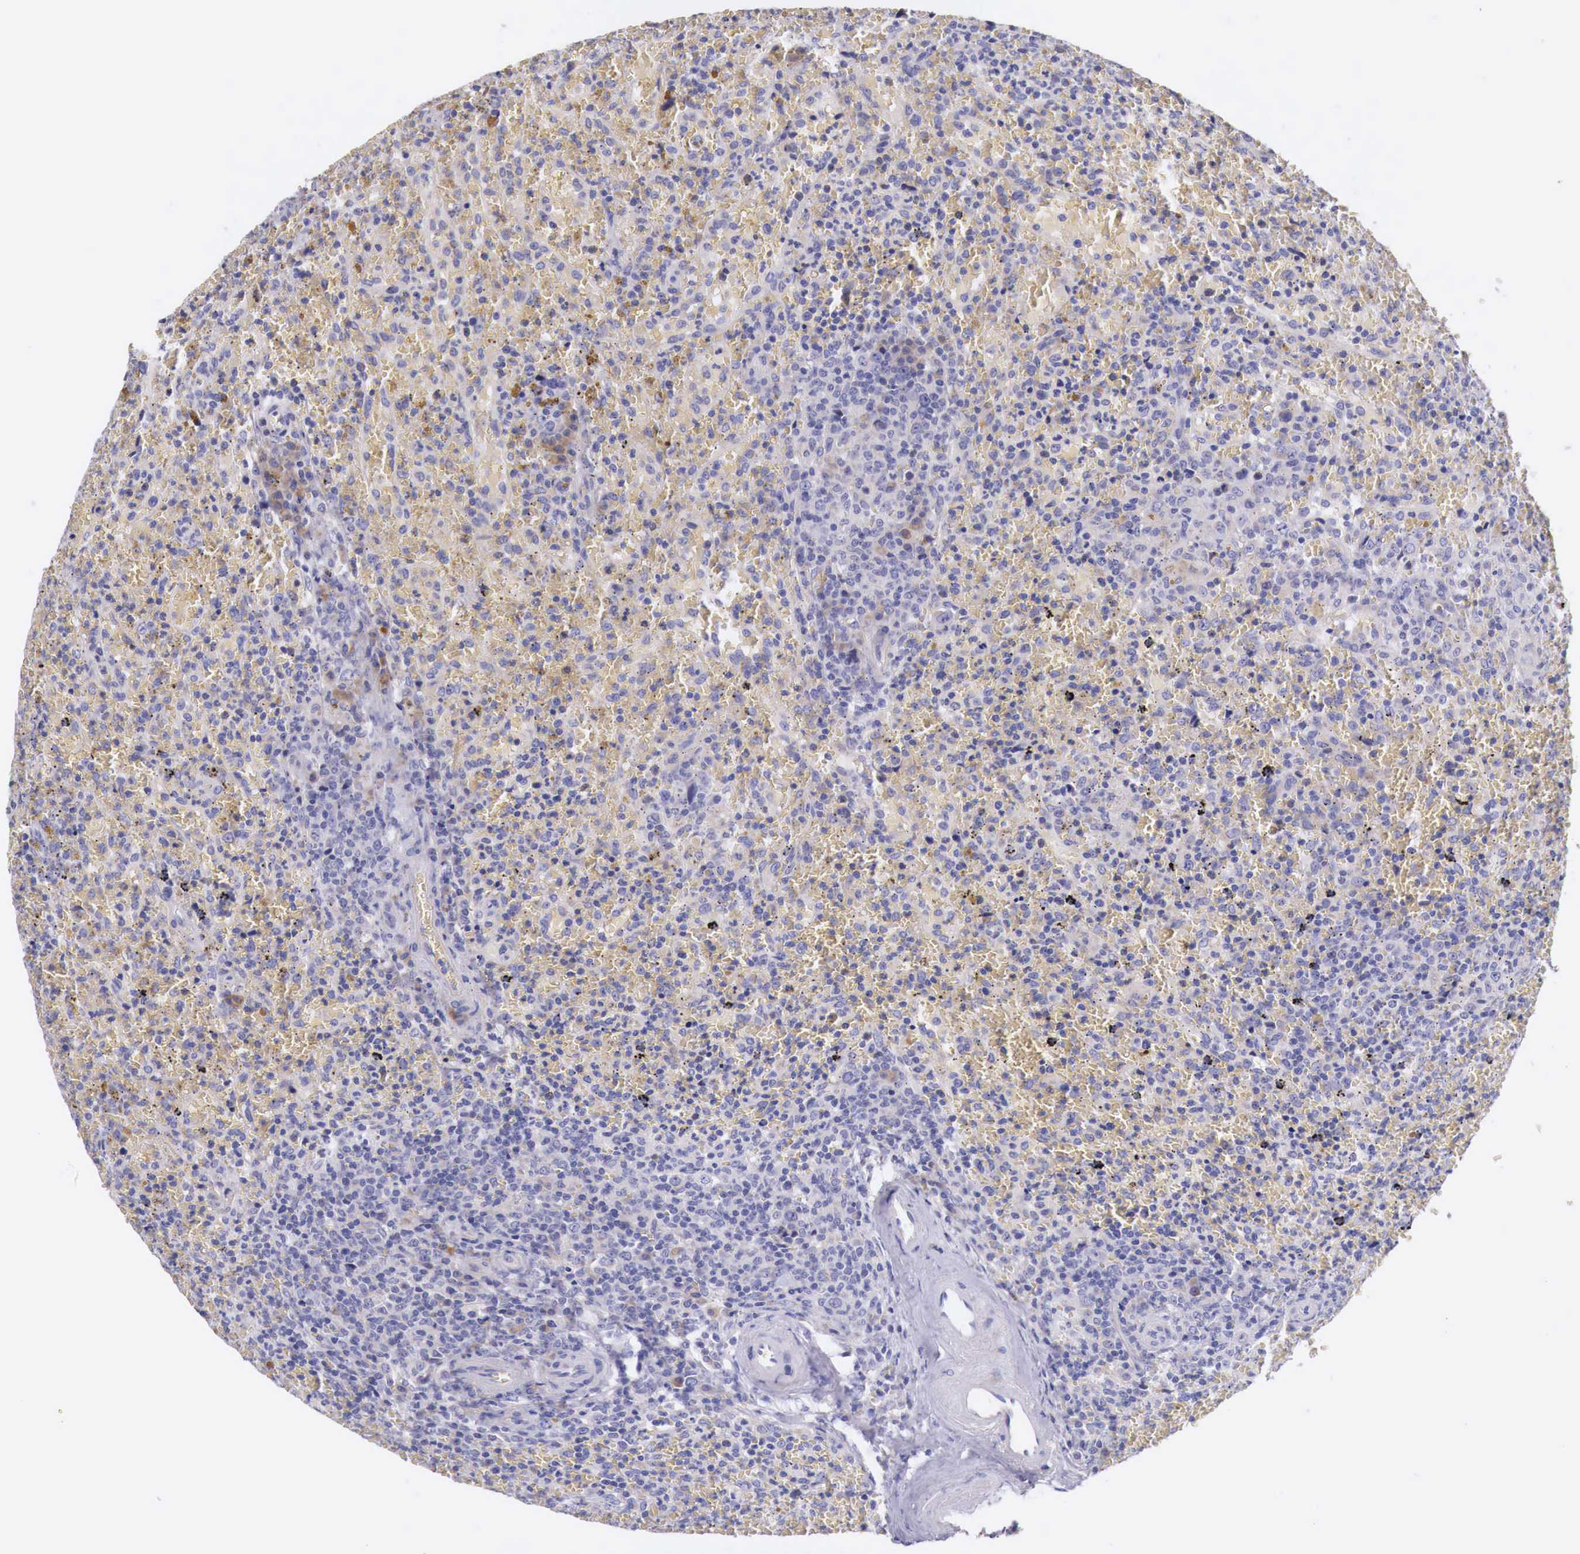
{"staining": {"intensity": "negative", "quantity": "none", "location": "none"}, "tissue": "lymphoma", "cell_type": "Tumor cells", "image_type": "cancer", "snomed": [{"axis": "morphology", "description": "Malignant lymphoma, non-Hodgkin's type, High grade"}, {"axis": "topography", "description": "Spleen"}, {"axis": "topography", "description": "Lymph node"}], "caption": "There is no significant positivity in tumor cells of lymphoma. (DAB immunohistochemistry with hematoxylin counter stain).", "gene": "NREP", "patient": {"sex": "female", "age": 70}}